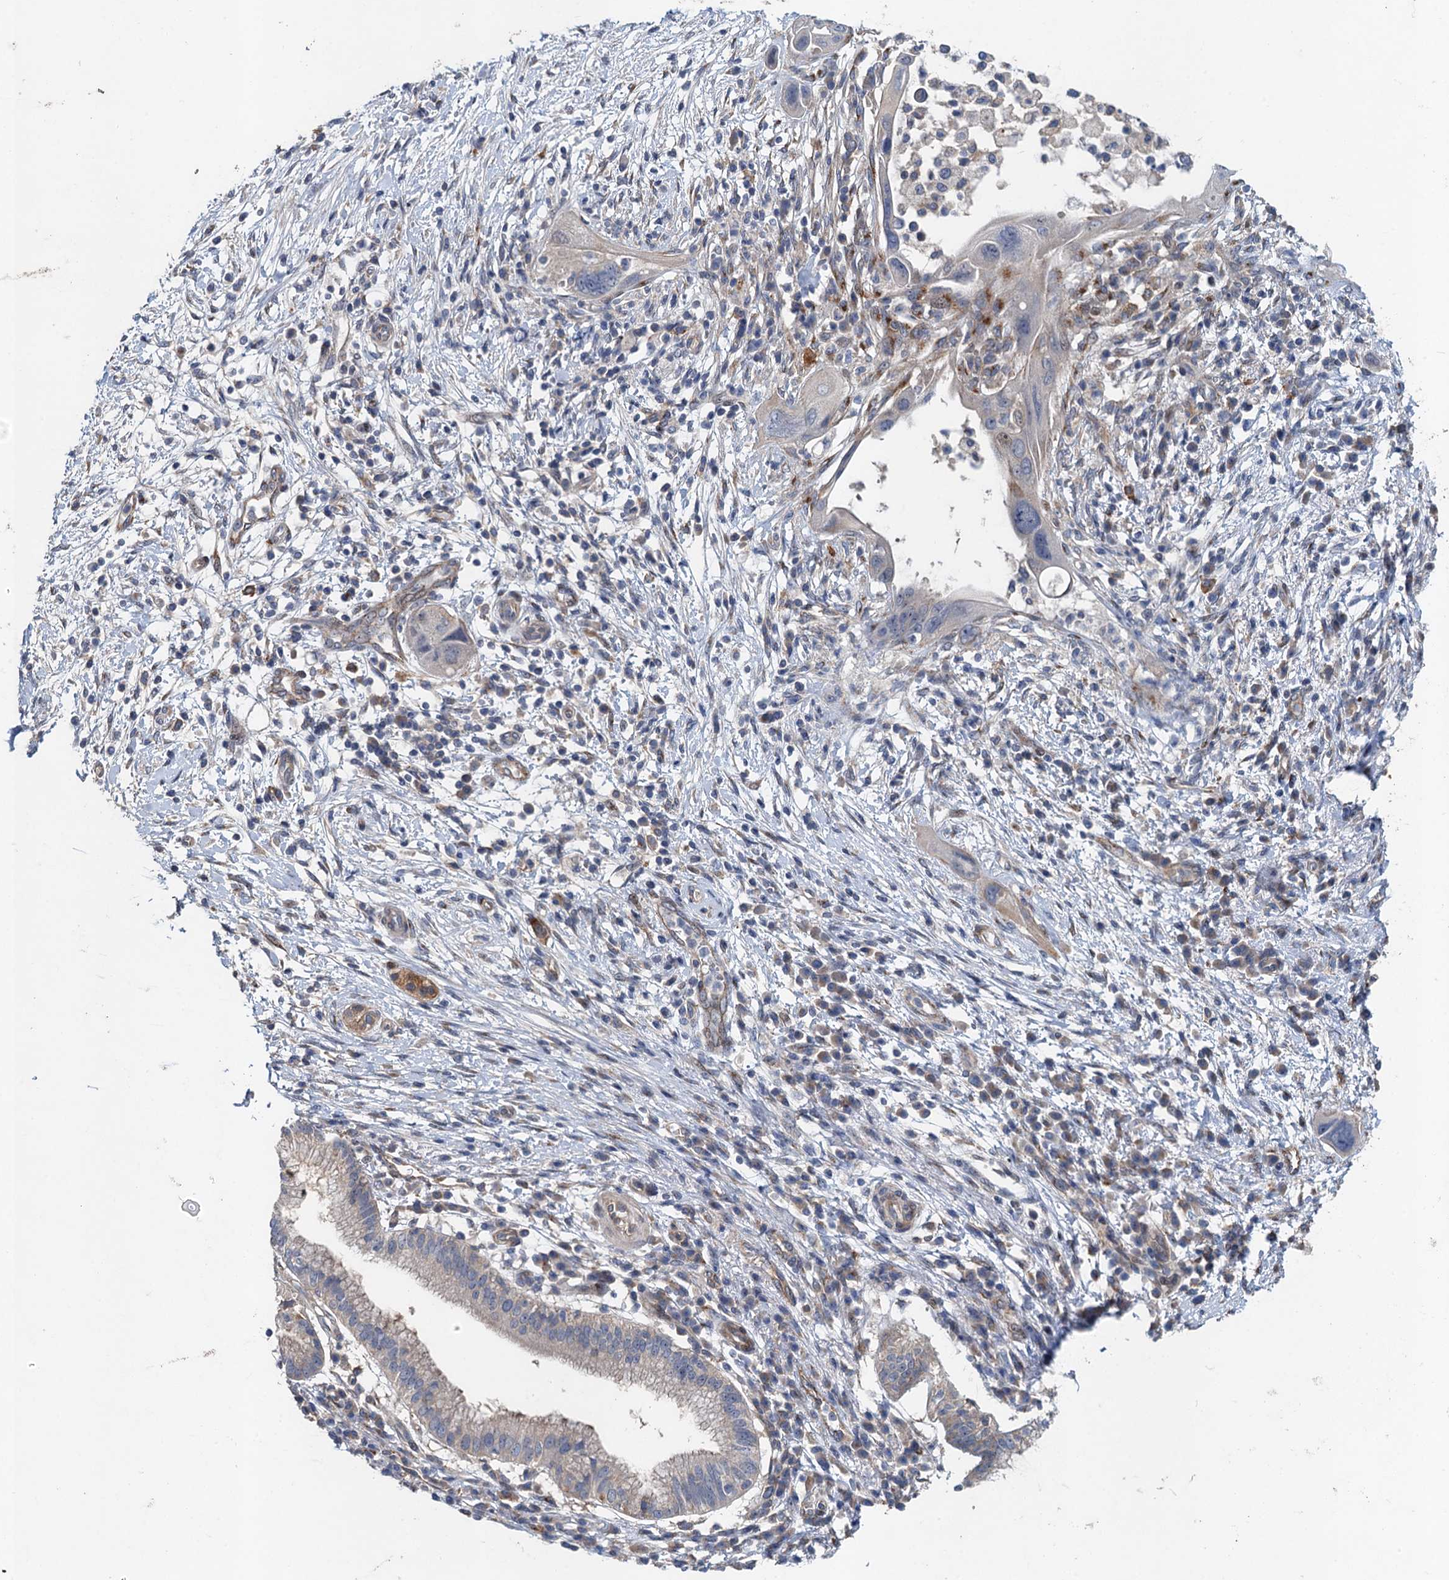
{"staining": {"intensity": "negative", "quantity": "none", "location": "none"}, "tissue": "pancreatic cancer", "cell_type": "Tumor cells", "image_type": "cancer", "snomed": [{"axis": "morphology", "description": "Adenocarcinoma, NOS"}, {"axis": "topography", "description": "Pancreas"}], "caption": "Pancreatic cancer (adenocarcinoma) was stained to show a protein in brown. There is no significant positivity in tumor cells.", "gene": "NBEA", "patient": {"sex": "male", "age": 68}}